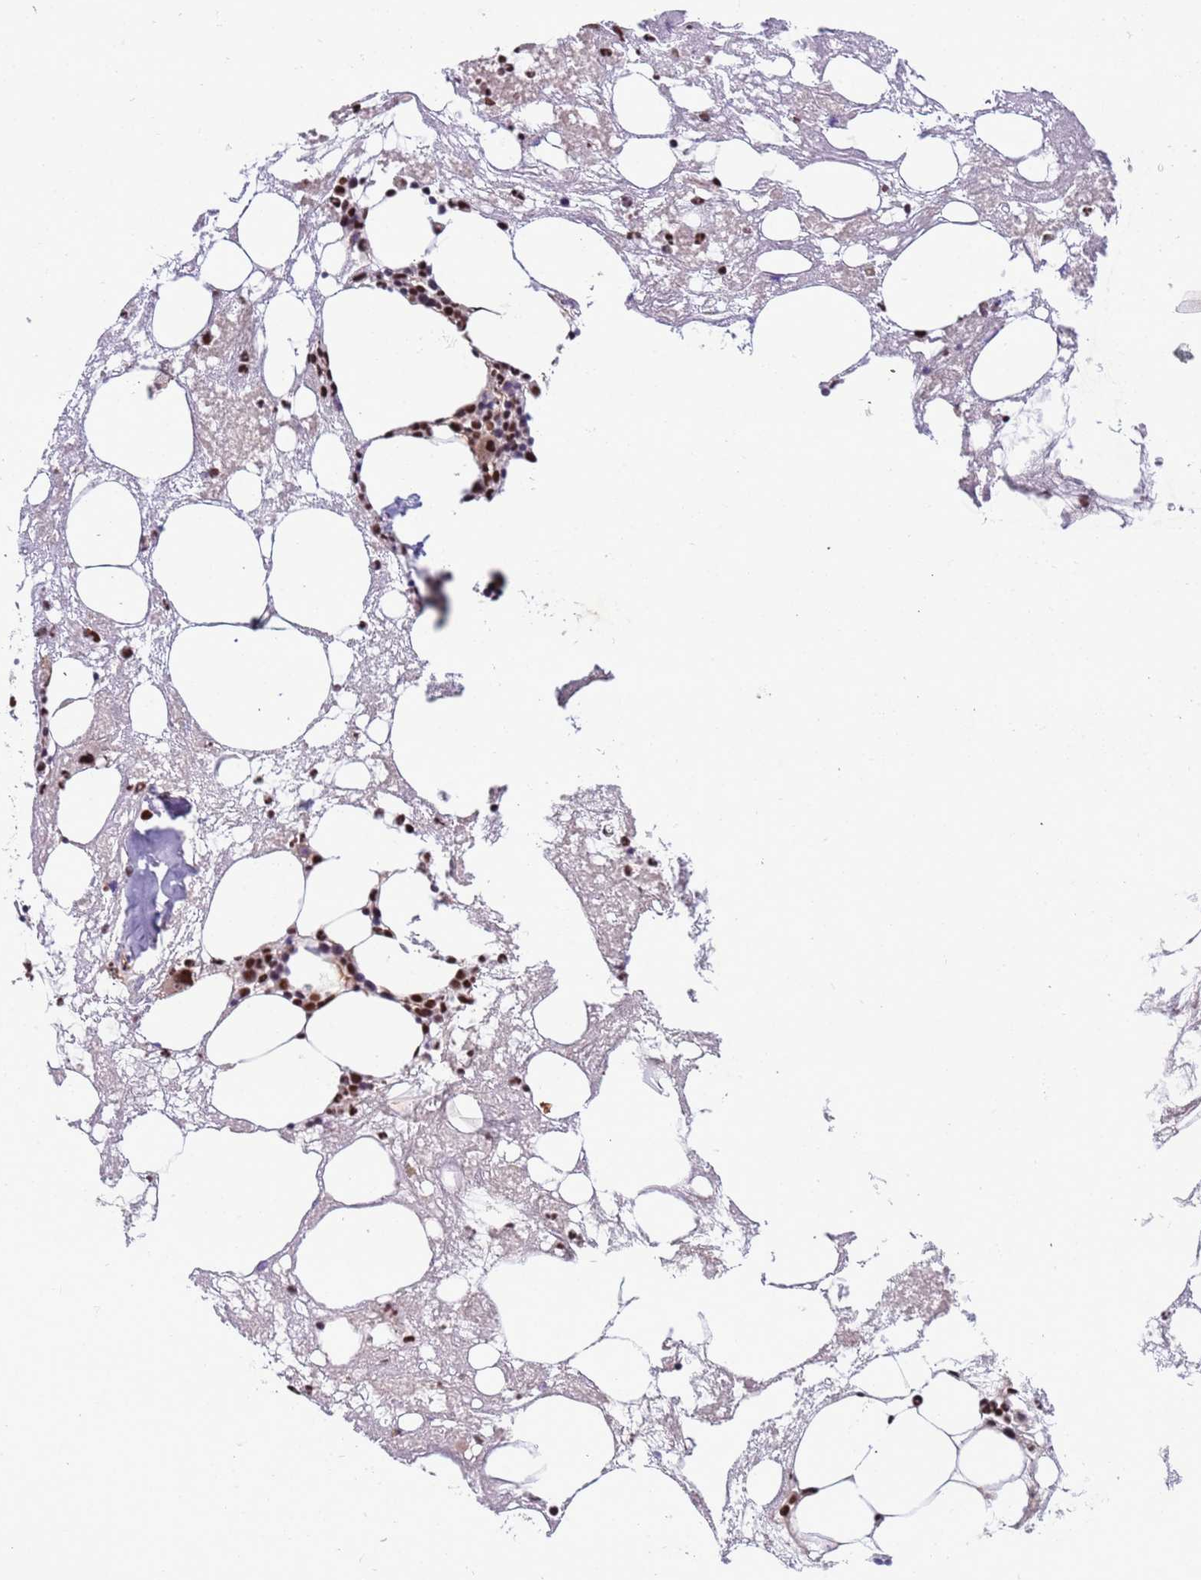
{"staining": {"intensity": "strong", "quantity": ">75%", "location": "nuclear"}, "tissue": "bone marrow", "cell_type": "Hematopoietic cells", "image_type": "normal", "snomed": [{"axis": "morphology", "description": "Normal tissue, NOS"}, {"axis": "topography", "description": "Bone marrow"}], "caption": "A brown stain labels strong nuclear expression of a protein in hematopoietic cells of benign bone marrow.", "gene": "SRRT", "patient": {"sex": "male", "age": 78}}